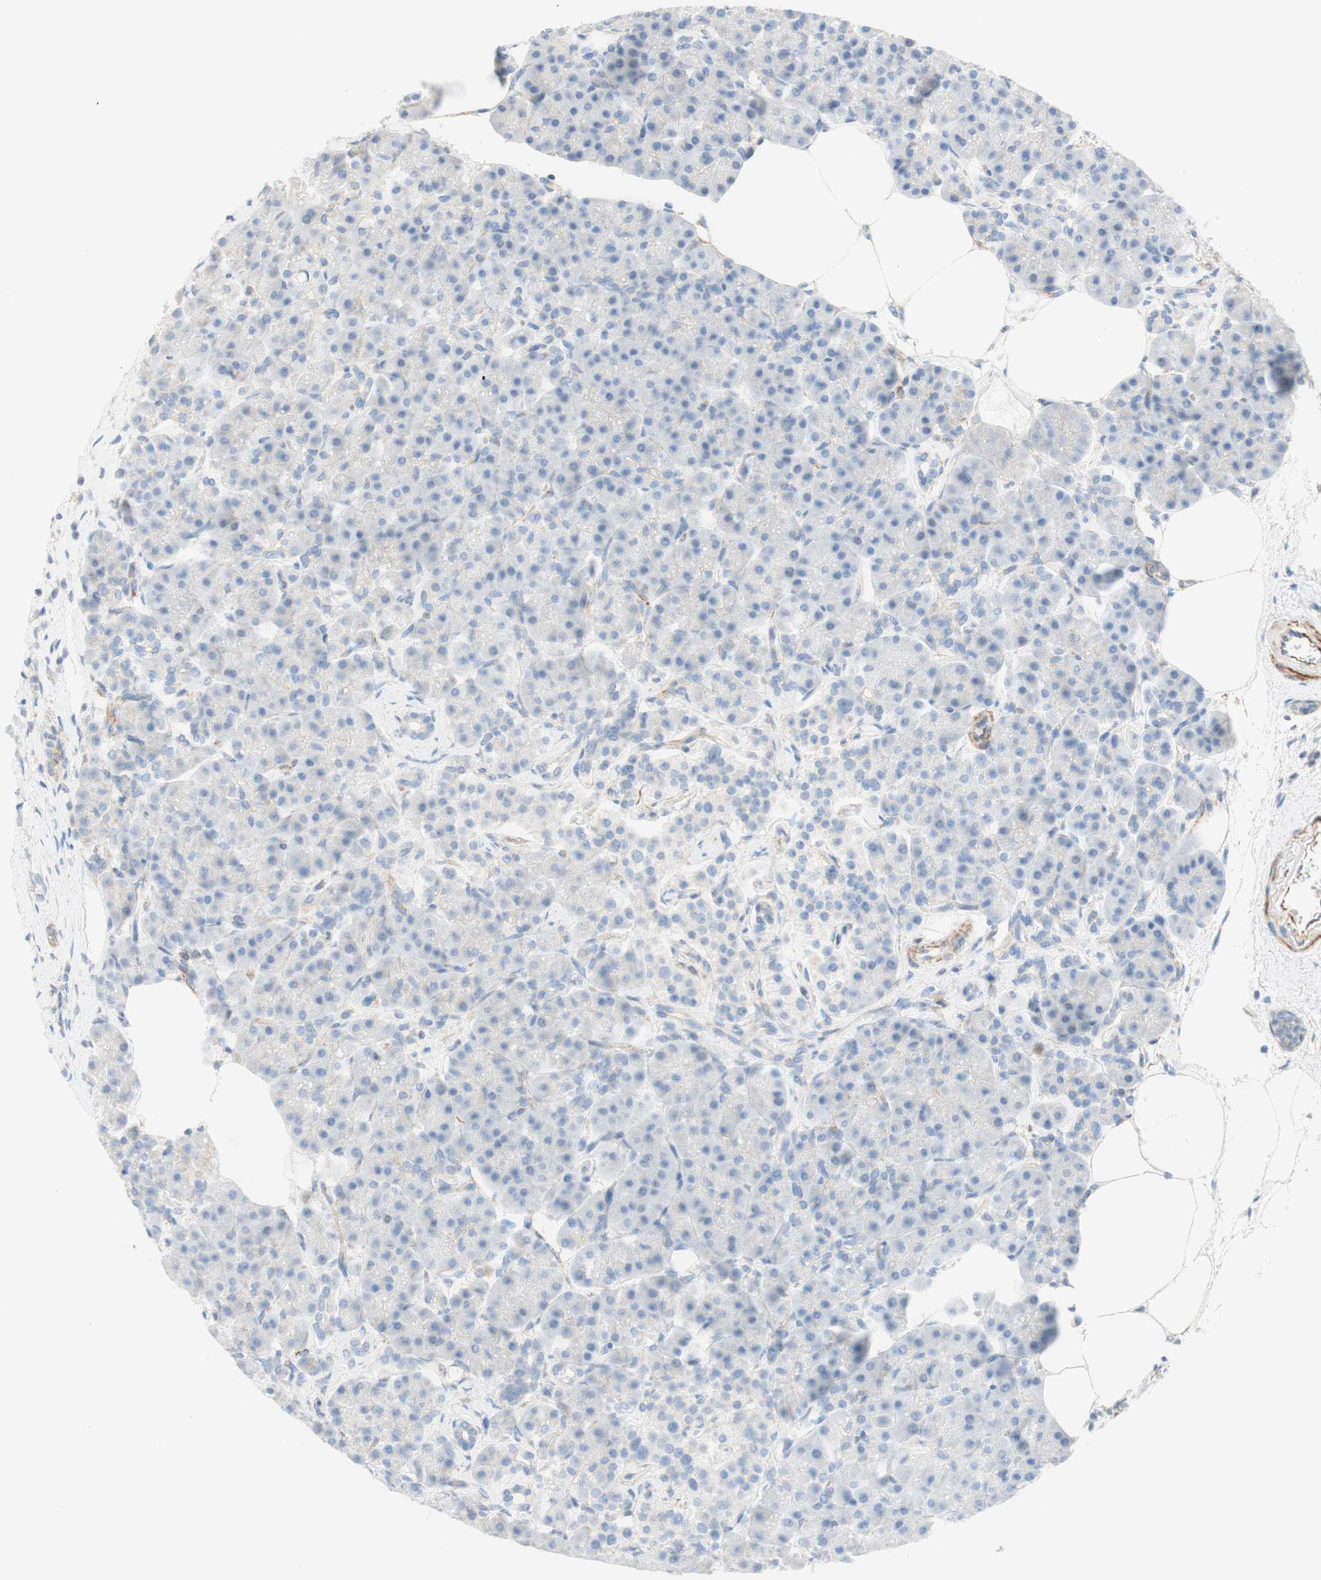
{"staining": {"intensity": "negative", "quantity": "none", "location": "none"}, "tissue": "pancreas", "cell_type": "Exocrine glandular cells", "image_type": "normal", "snomed": [{"axis": "morphology", "description": "Normal tissue, NOS"}, {"axis": "topography", "description": "Pancreas"}], "caption": "Exocrine glandular cells are negative for protein expression in normal human pancreas. Nuclei are stained in blue.", "gene": "POU2AF1", "patient": {"sex": "female", "age": 70}}